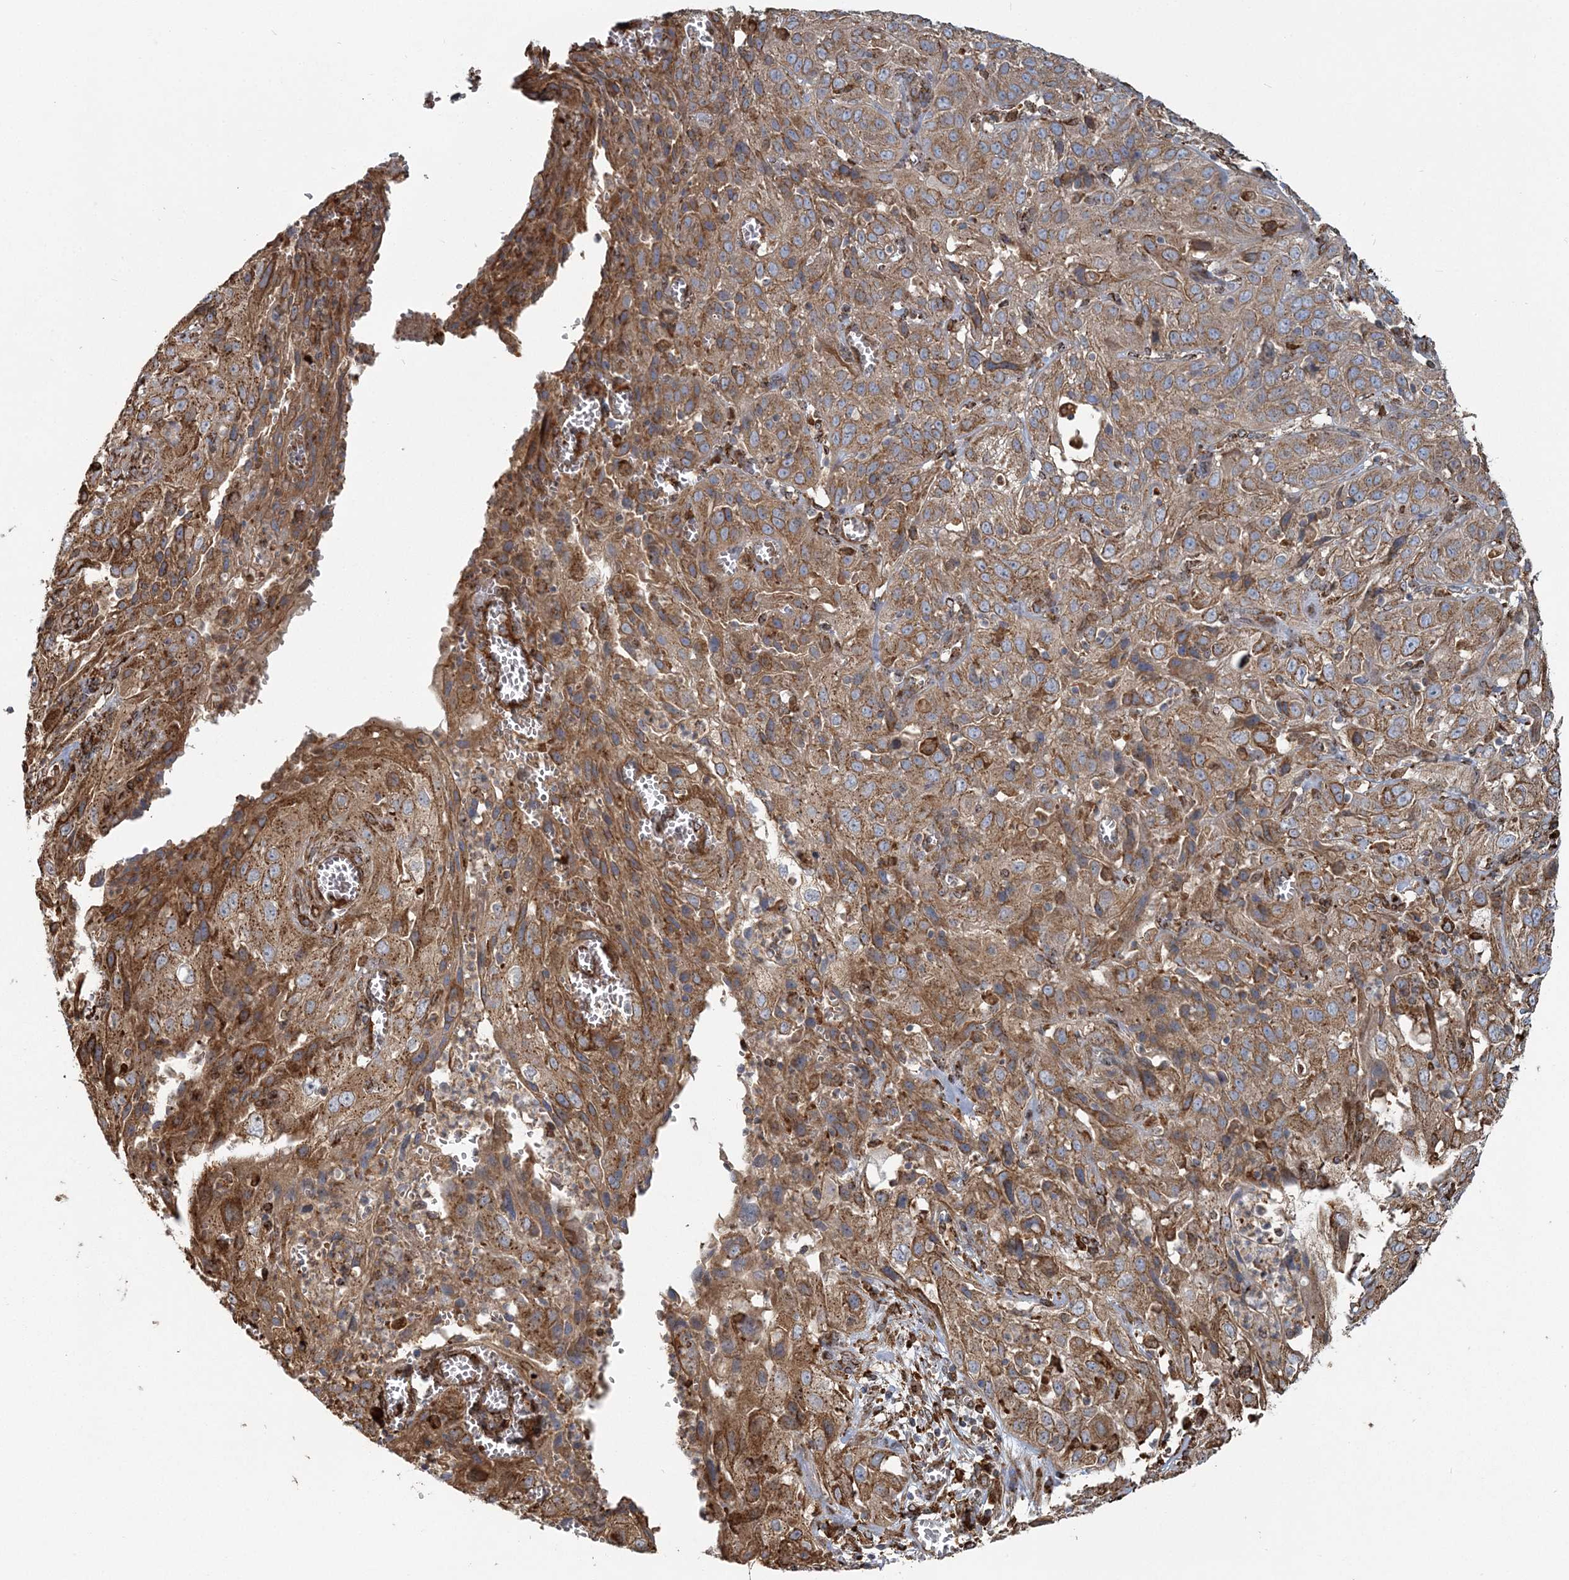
{"staining": {"intensity": "moderate", "quantity": ">75%", "location": "cytoplasmic/membranous"}, "tissue": "cervical cancer", "cell_type": "Tumor cells", "image_type": "cancer", "snomed": [{"axis": "morphology", "description": "Squamous cell carcinoma, NOS"}, {"axis": "topography", "description": "Cervix"}], "caption": "Human cervical cancer stained with a brown dye reveals moderate cytoplasmic/membranous positive positivity in approximately >75% of tumor cells.", "gene": "TRAF3IP2", "patient": {"sex": "female", "age": 32}}